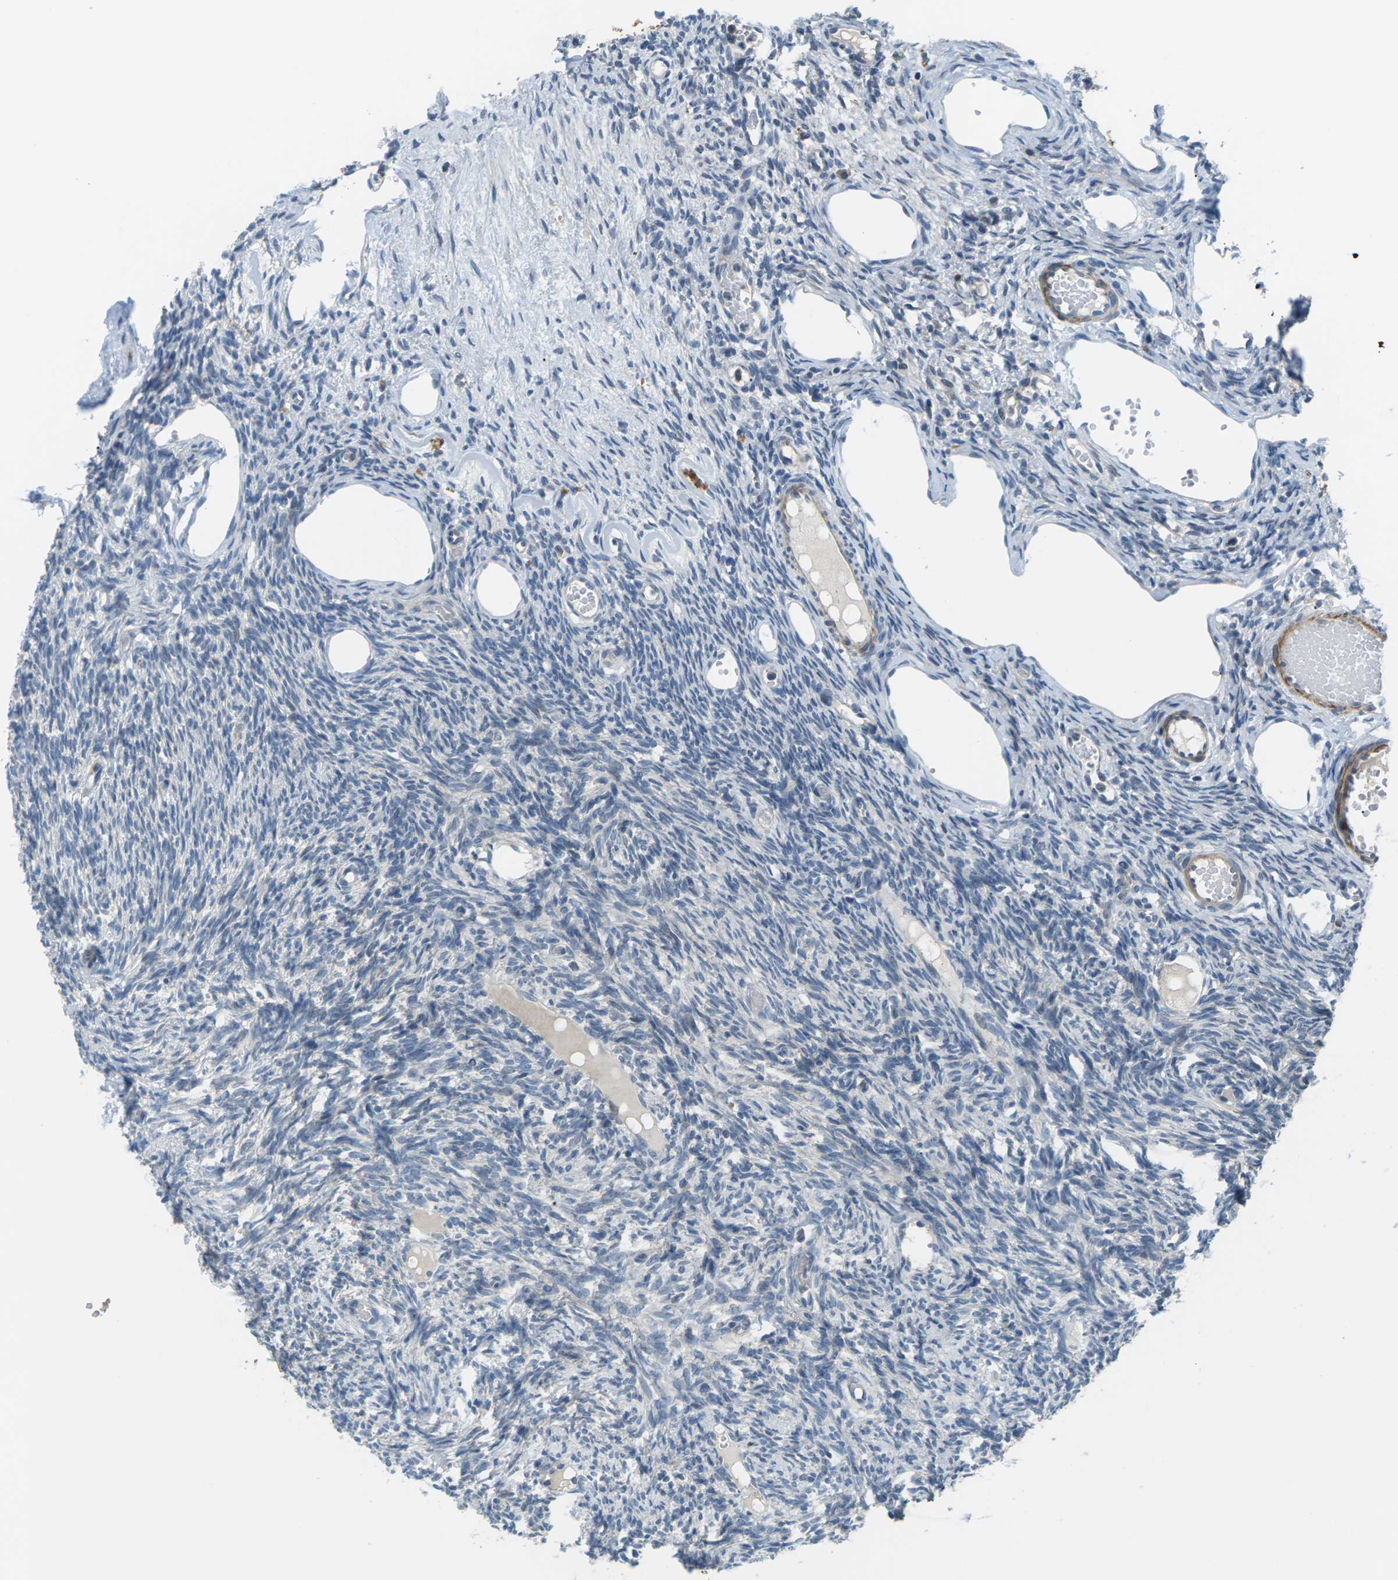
{"staining": {"intensity": "negative", "quantity": "none", "location": "none"}, "tissue": "ovary", "cell_type": "Ovarian stroma cells", "image_type": "normal", "snomed": [{"axis": "morphology", "description": "Normal tissue, NOS"}, {"axis": "topography", "description": "Ovary"}], "caption": "Ovarian stroma cells show no significant protein staining in unremarkable ovary.", "gene": "SLC13A3", "patient": {"sex": "female", "age": 33}}